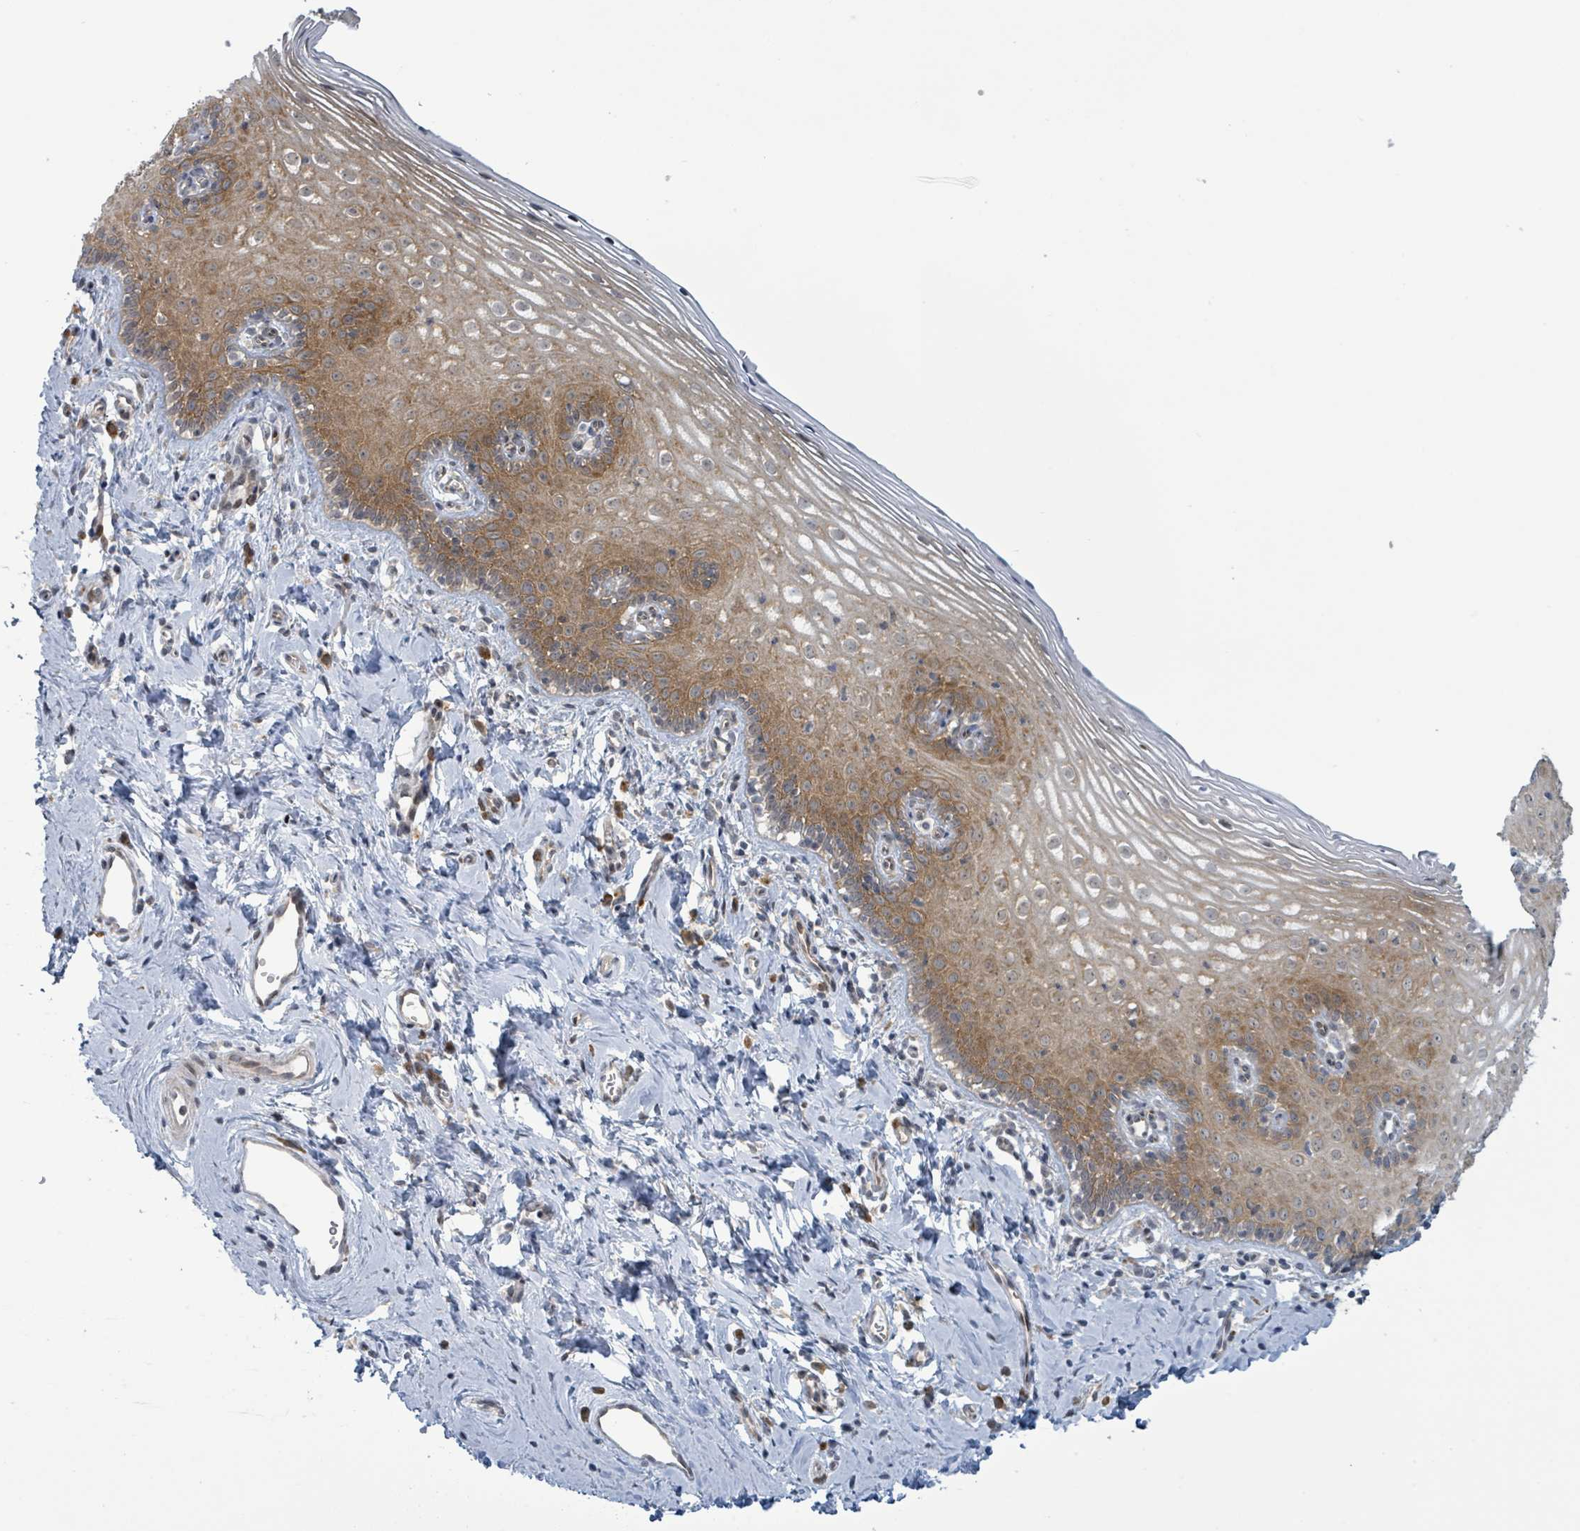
{"staining": {"intensity": "moderate", "quantity": "<25%", "location": "cytoplasmic/membranous"}, "tissue": "cervix", "cell_type": "Glandular cells", "image_type": "normal", "snomed": [{"axis": "morphology", "description": "Normal tissue, NOS"}, {"axis": "topography", "description": "Cervix"}], "caption": "IHC image of normal cervix: human cervix stained using IHC shows low levels of moderate protein expression localized specifically in the cytoplasmic/membranous of glandular cells, appearing as a cytoplasmic/membranous brown color.", "gene": "RPL32", "patient": {"sex": "female", "age": 44}}